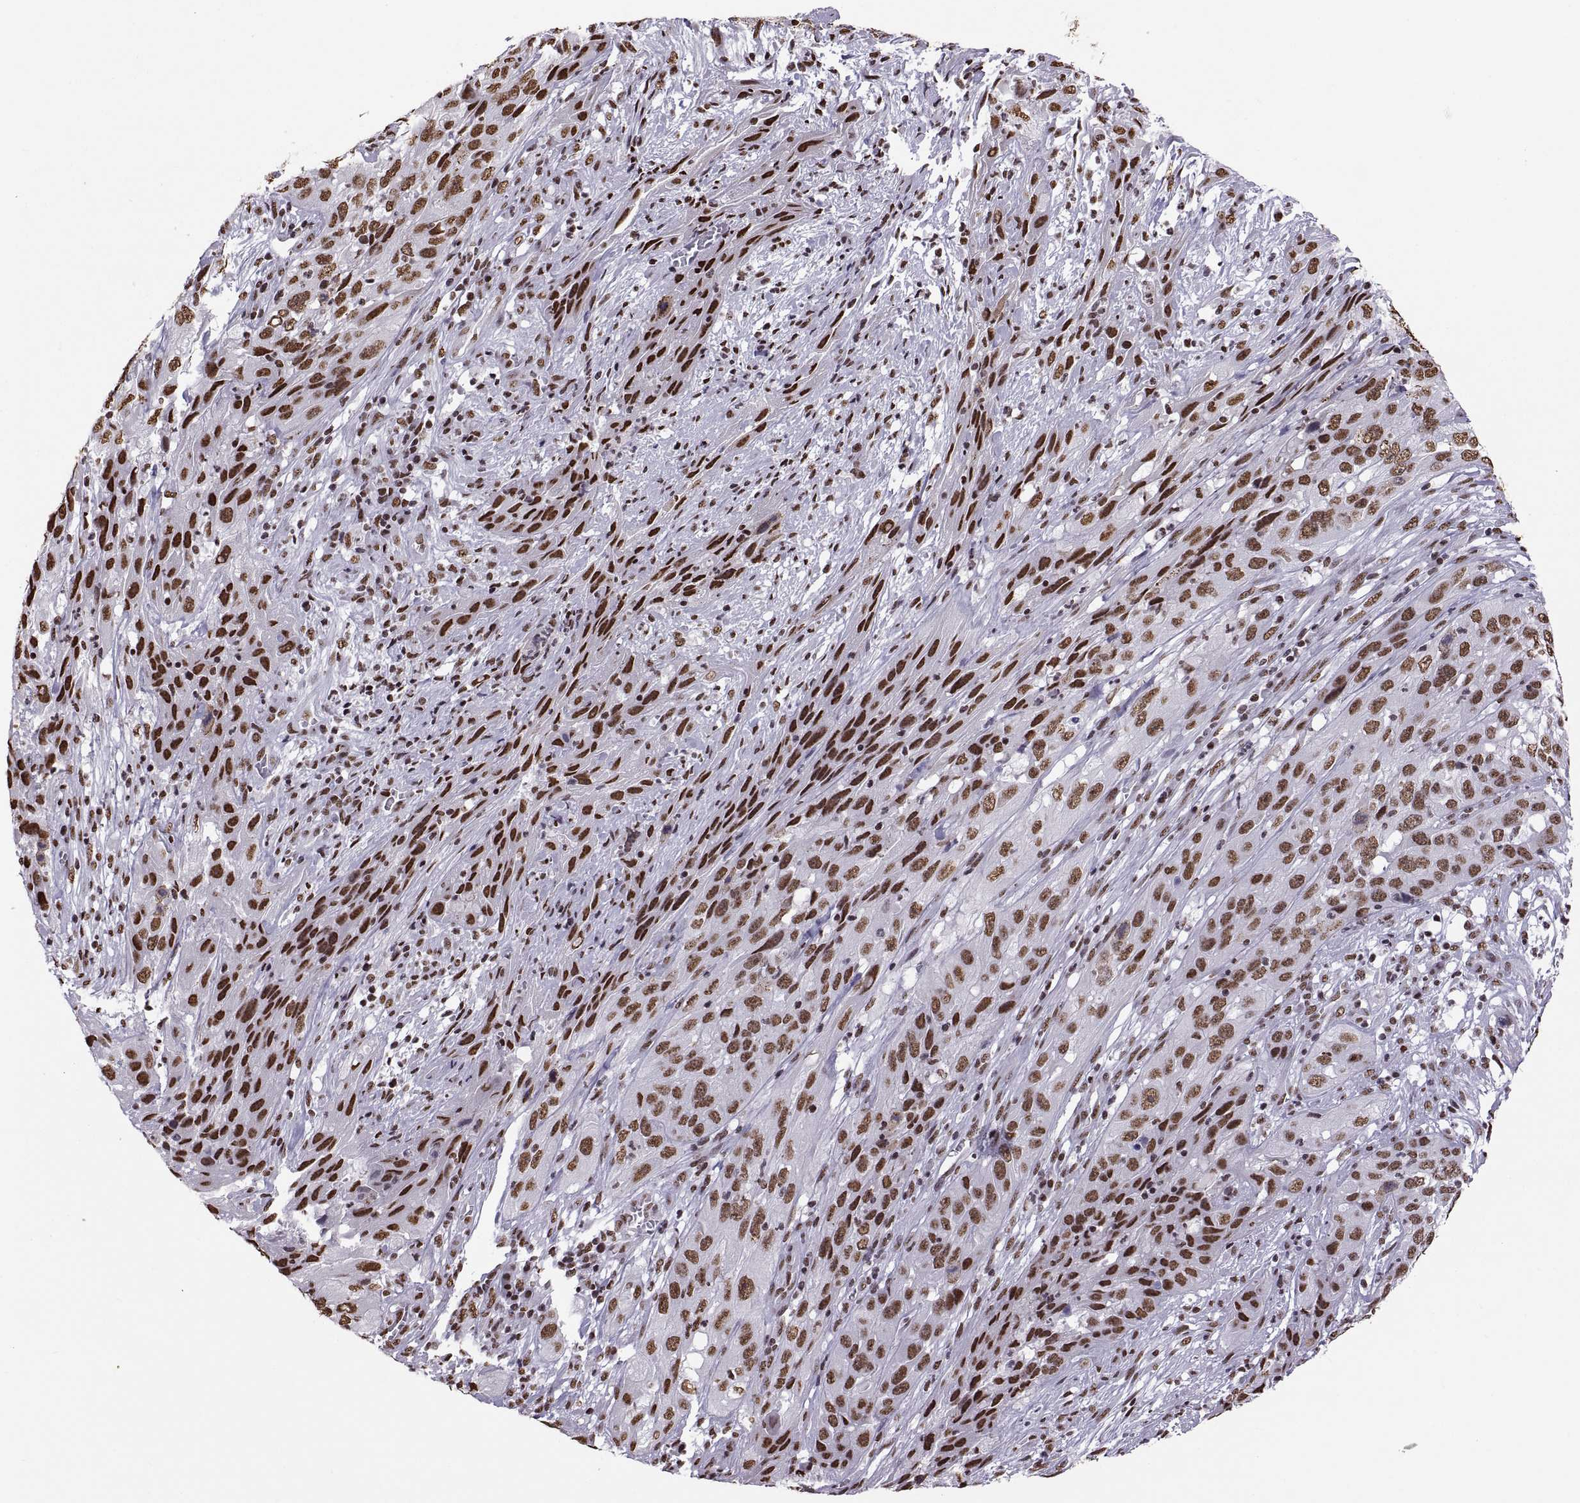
{"staining": {"intensity": "strong", "quantity": "25%-75%", "location": "nuclear"}, "tissue": "cervical cancer", "cell_type": "Tumor cells", "image_type": "cancer", "snomed": [{"axis": "morphology", "description": "Squamous cell carcinoma, NOS"}, {"axis": "topography", "description": "Cervix"}], "caption": "IHC photomicrograph of neoplastic tissue: human cervical squamous cell carcinoma stained using immunohistochemistry (IHC) demonstrates high levels of strong protein expression localized specifically in the nuclear of tumor cells, appearing as a nuclear brown color.", "gene": "SNAI1", "patient": {"sex": "female", "age": 32}}